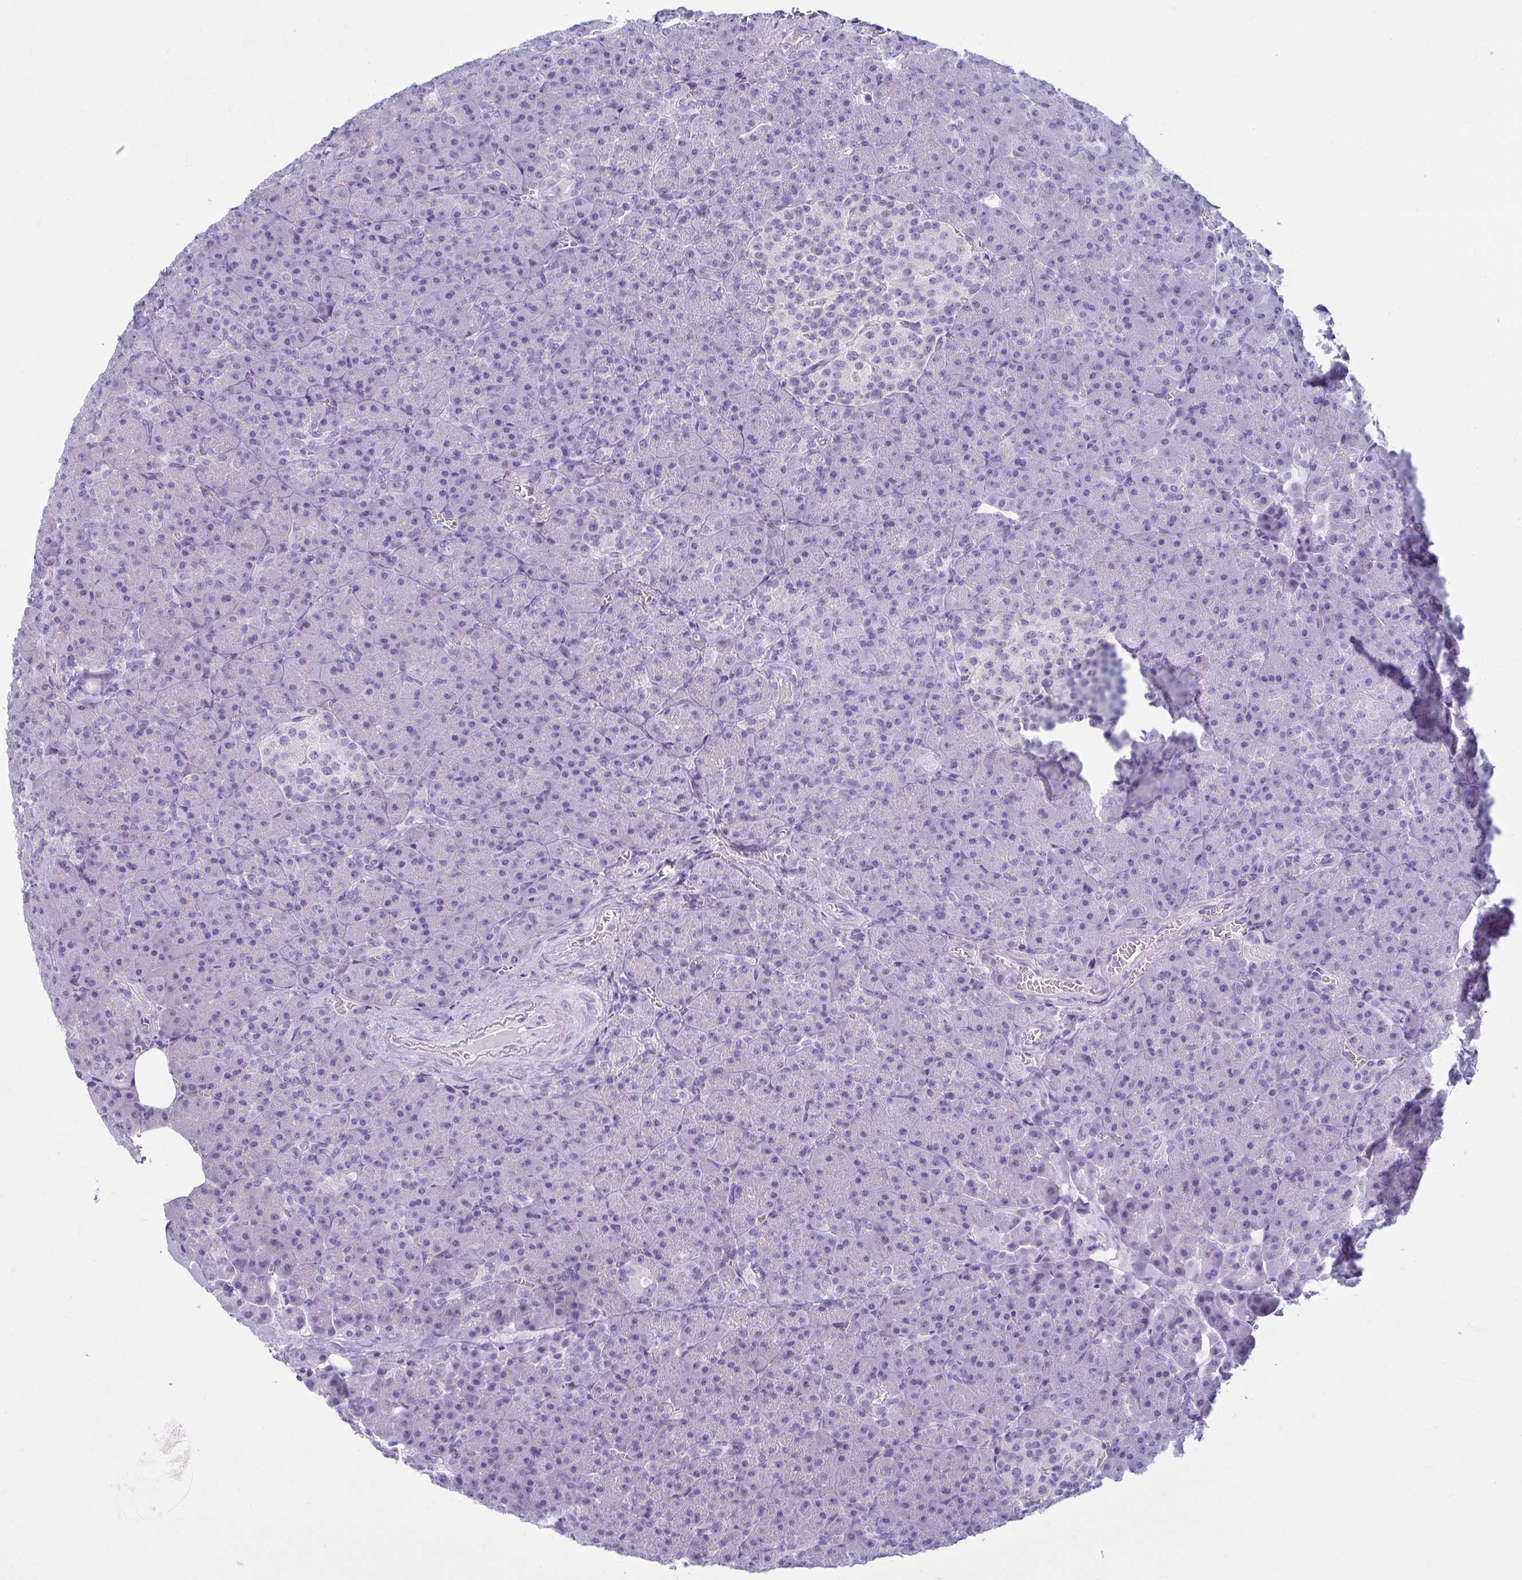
{"staining": {"intensity": "negative", "quantity": "none", "location": "none"}, "tissue": "pancreas", "cell_type": "Exocrine glandular cells", "image_type": "normal", "snomed": [{"axis": "morphology", "description": "Normal tissue, NOS"}, {"axis": "topography", "description": "Pancreas"}], "caption": "Immunohistochemistry (IHC) image of benign pancreas: human pancreas stained with DAB (3,3'-diaminobenzidine) displays no significant protein staining in exocrine glandular cells.", "gene": "CLGN", "patient": {"sex": "female", "age": 74}}